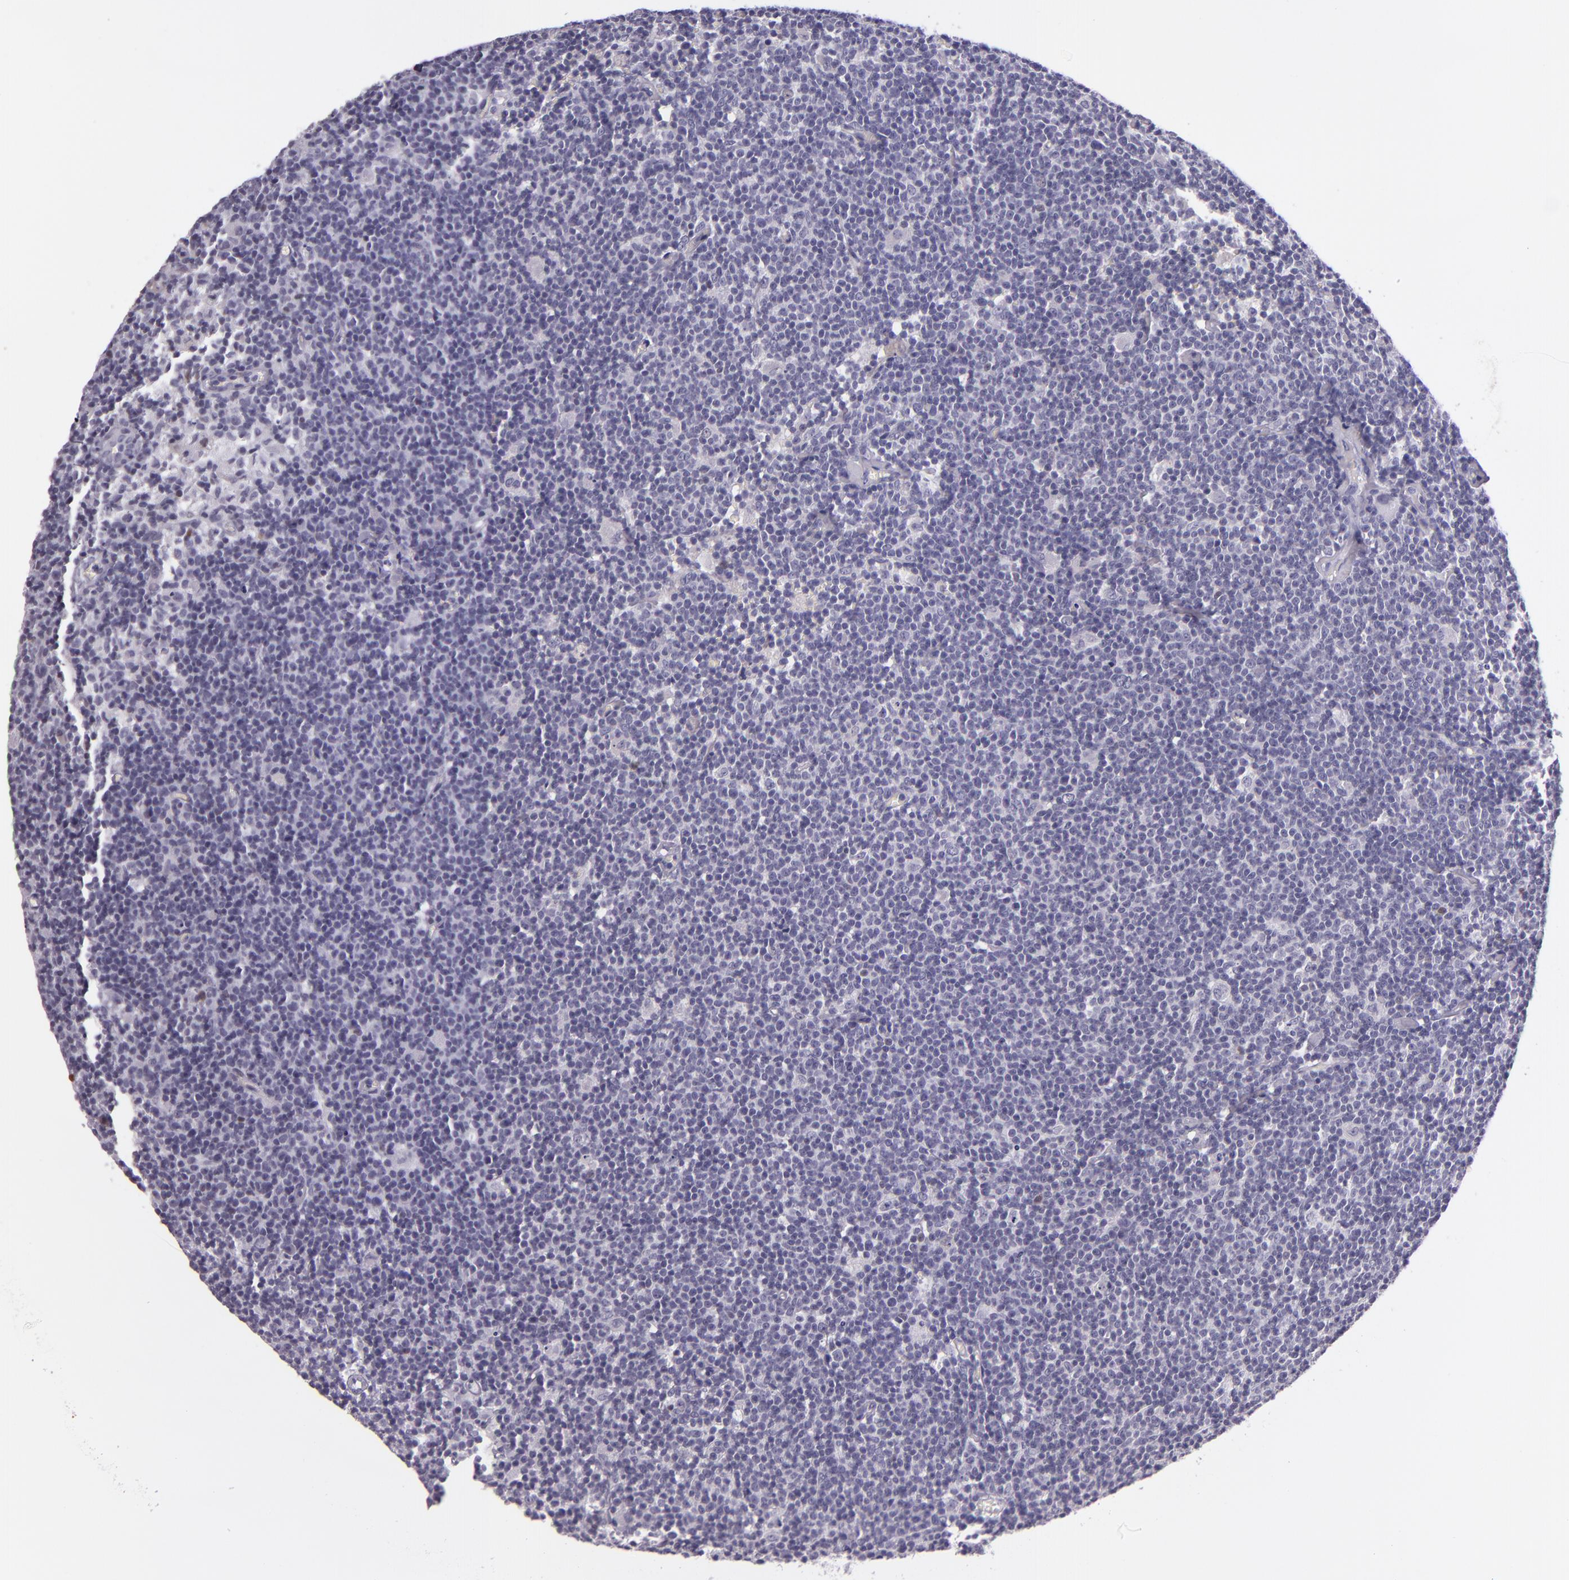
{"staining": {"intensity": "negative", "quantity": "none", "location": "none"}, "tissue": "lymphoma", "cell_type": "Tumor cells", "image_type": "cancer", "snomed": [{"axis": "morphology", "description": "Malignant lymphoma, non-Hodgkin's type, Low grade"}, {"axis": "topography", "description": "Lymph node"}], "caption": "Lymphoma stained for a protein using immunohistochemistry reveals no expression tumor cells.", "gene": "MT1A", "patient": {"sex": "male", "age": 65}}